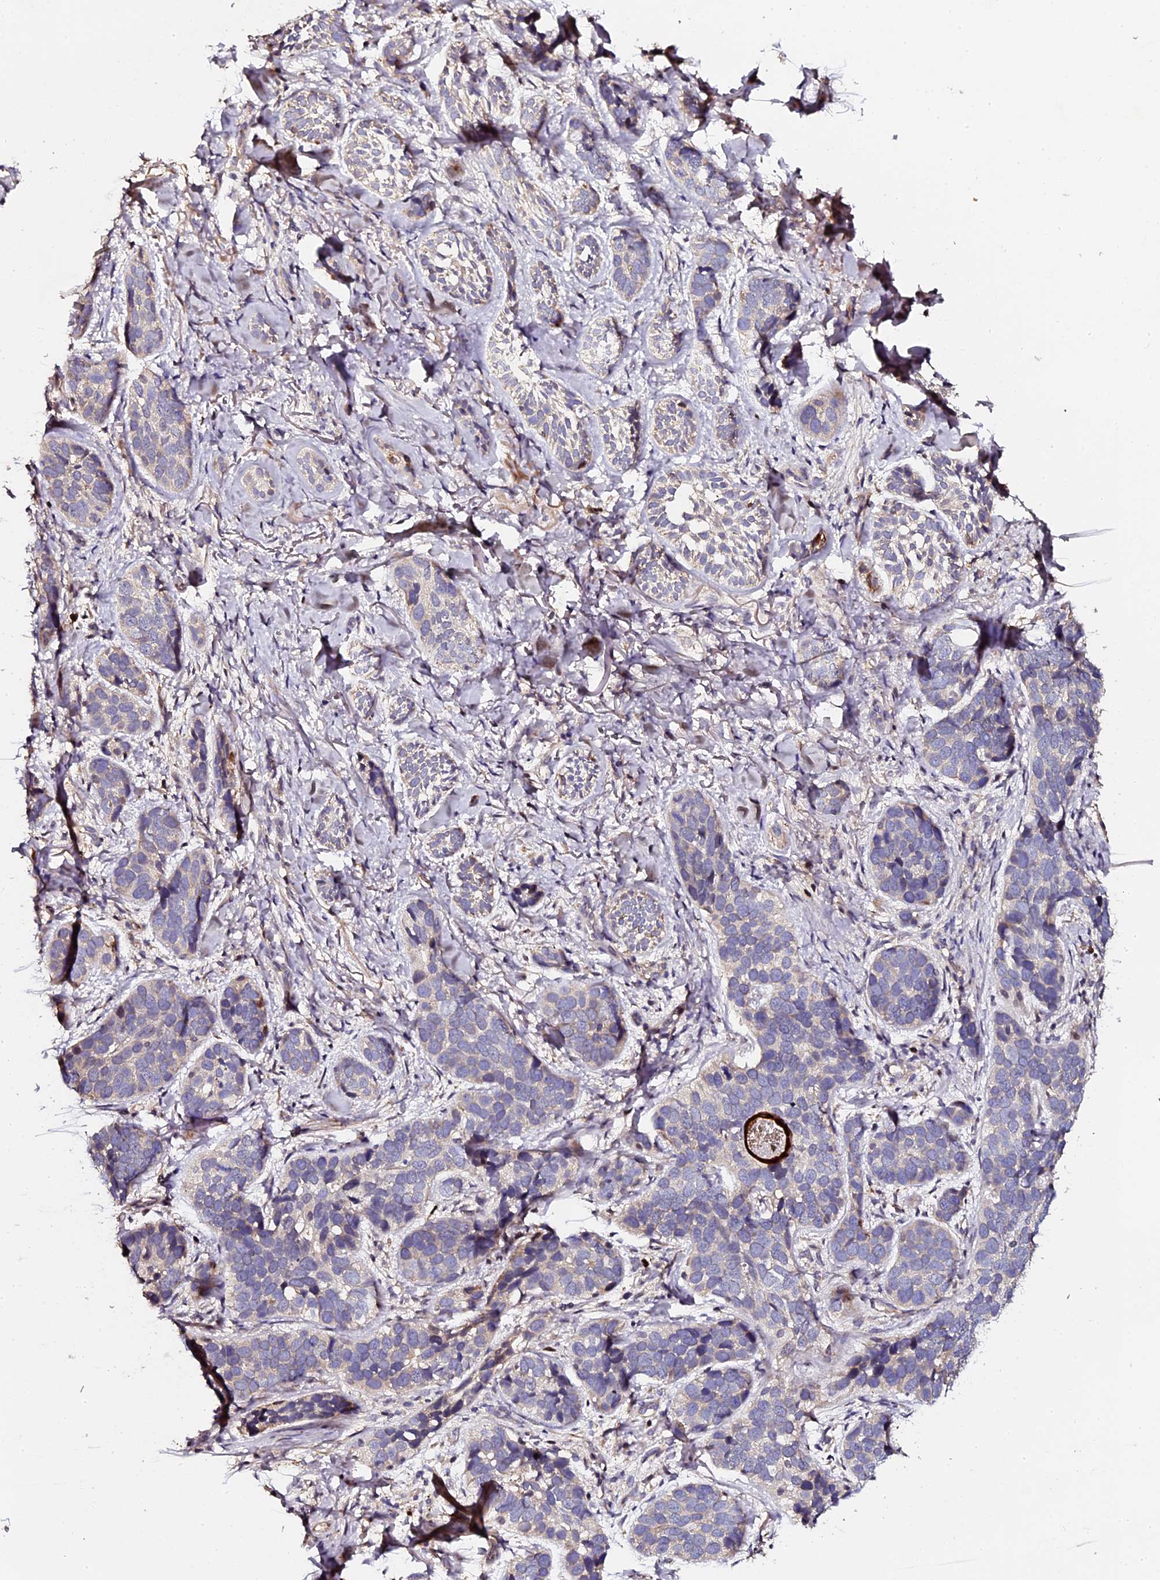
{"staining": {"intensity": "negative", "quantity": "none", "location": "none"}, "tissue": "skin cancer", "cell_type": "Tumor cells", "image_type": "cancer", "snomed": [{"axis": "morphology", "description": "Basal cell carcinoma"}, {"axis": "topography", "description": "Skin"}], "caption": "Immunohistochemistry (IHC) of skin basal cell carcinoma reveals no staining in tumor cells.", "gene": "LYG2", "patient": {"sex": "male", "age": 71}}